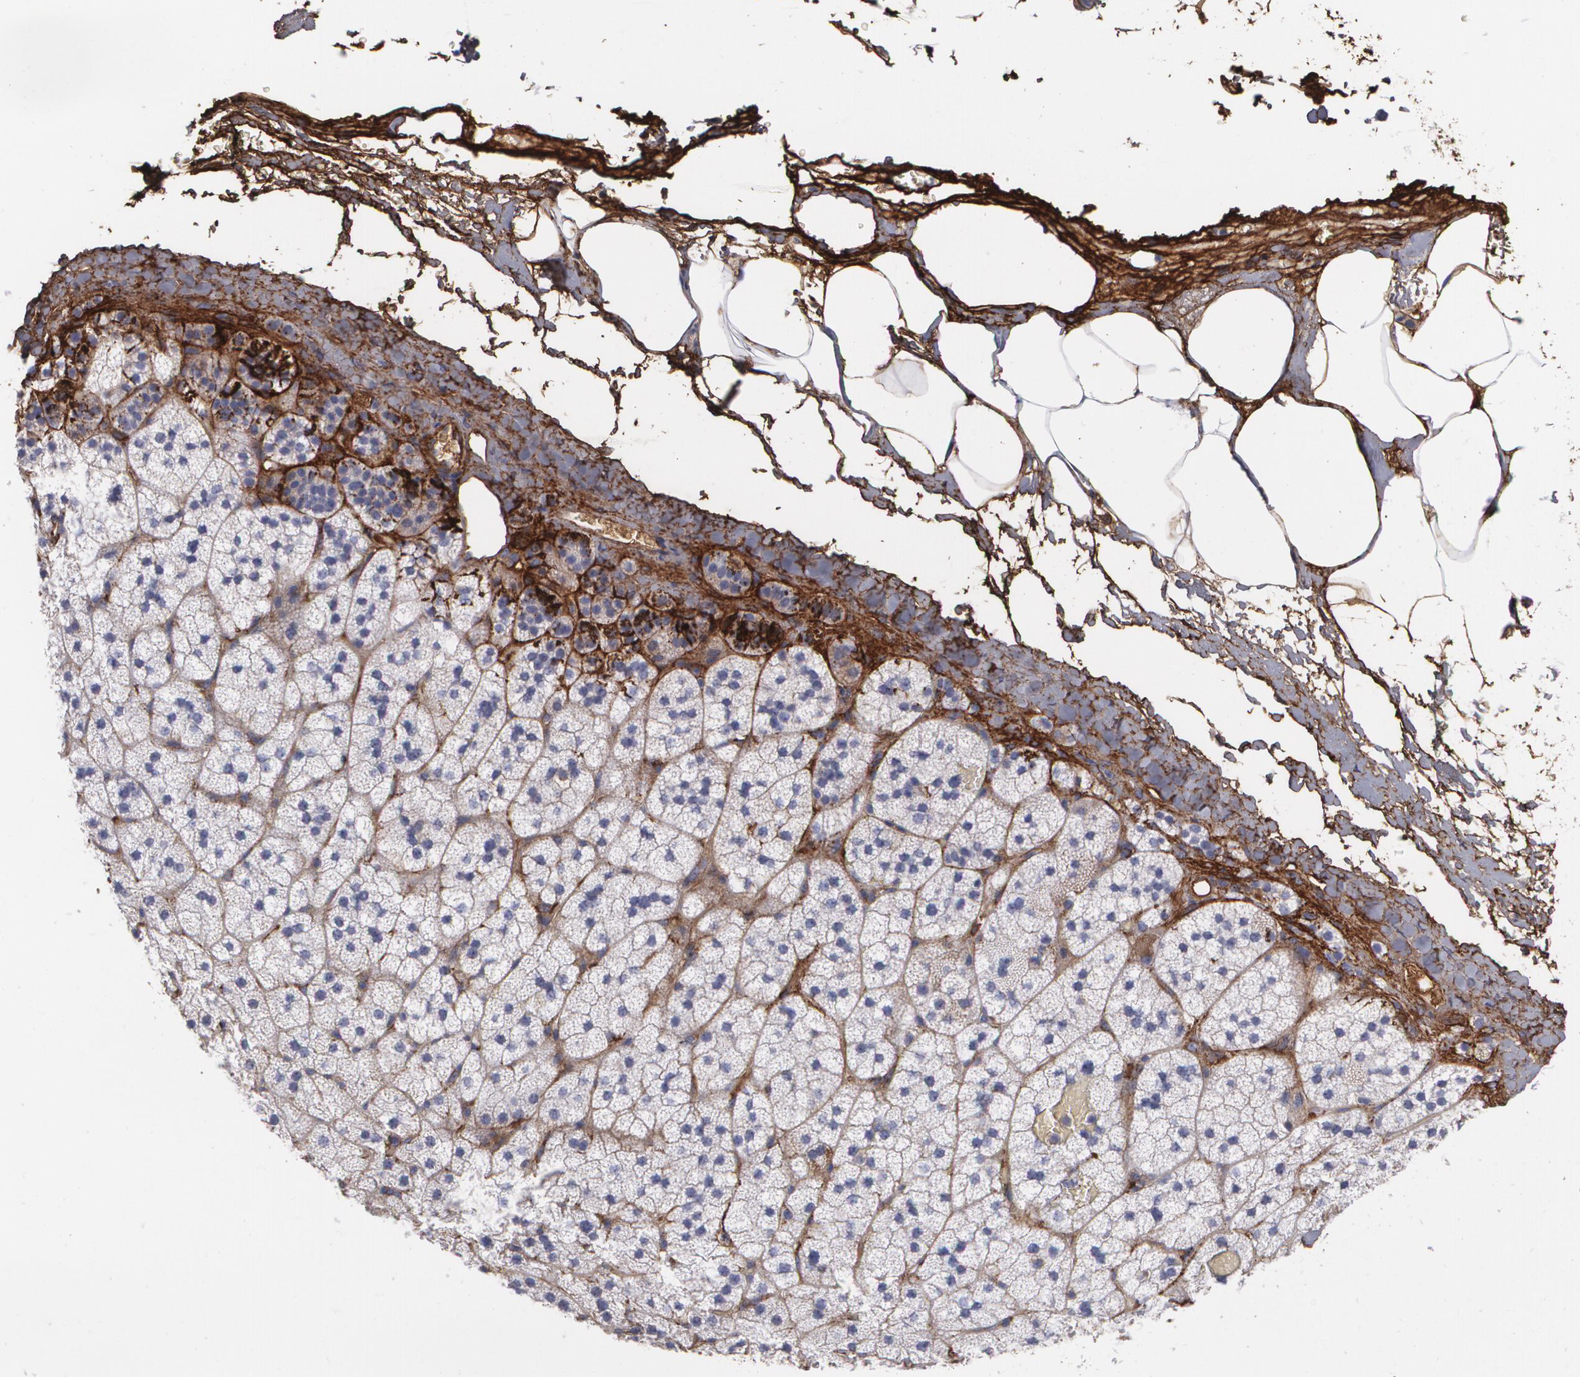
{"staining": {"intensity": "weak", "quantity": "<25%", "location": "cytoplasmic/membranous"}, "tissue": "adrenal gland", "cell_type": "Glandular cells", "image_type": "normal", "snomed": [{"axis": "morphology", "description": "Normal tissue, NOS"}, {"axis": "topography", "description": "Adrenal gland"}], "caption": "IHC photomicrograph of normal human adrenal gland stained for a protein (brown), which displays no staining in glandular cells.", "gene": "FBLN1", "patient": {"sex": "male", "age": 35}}